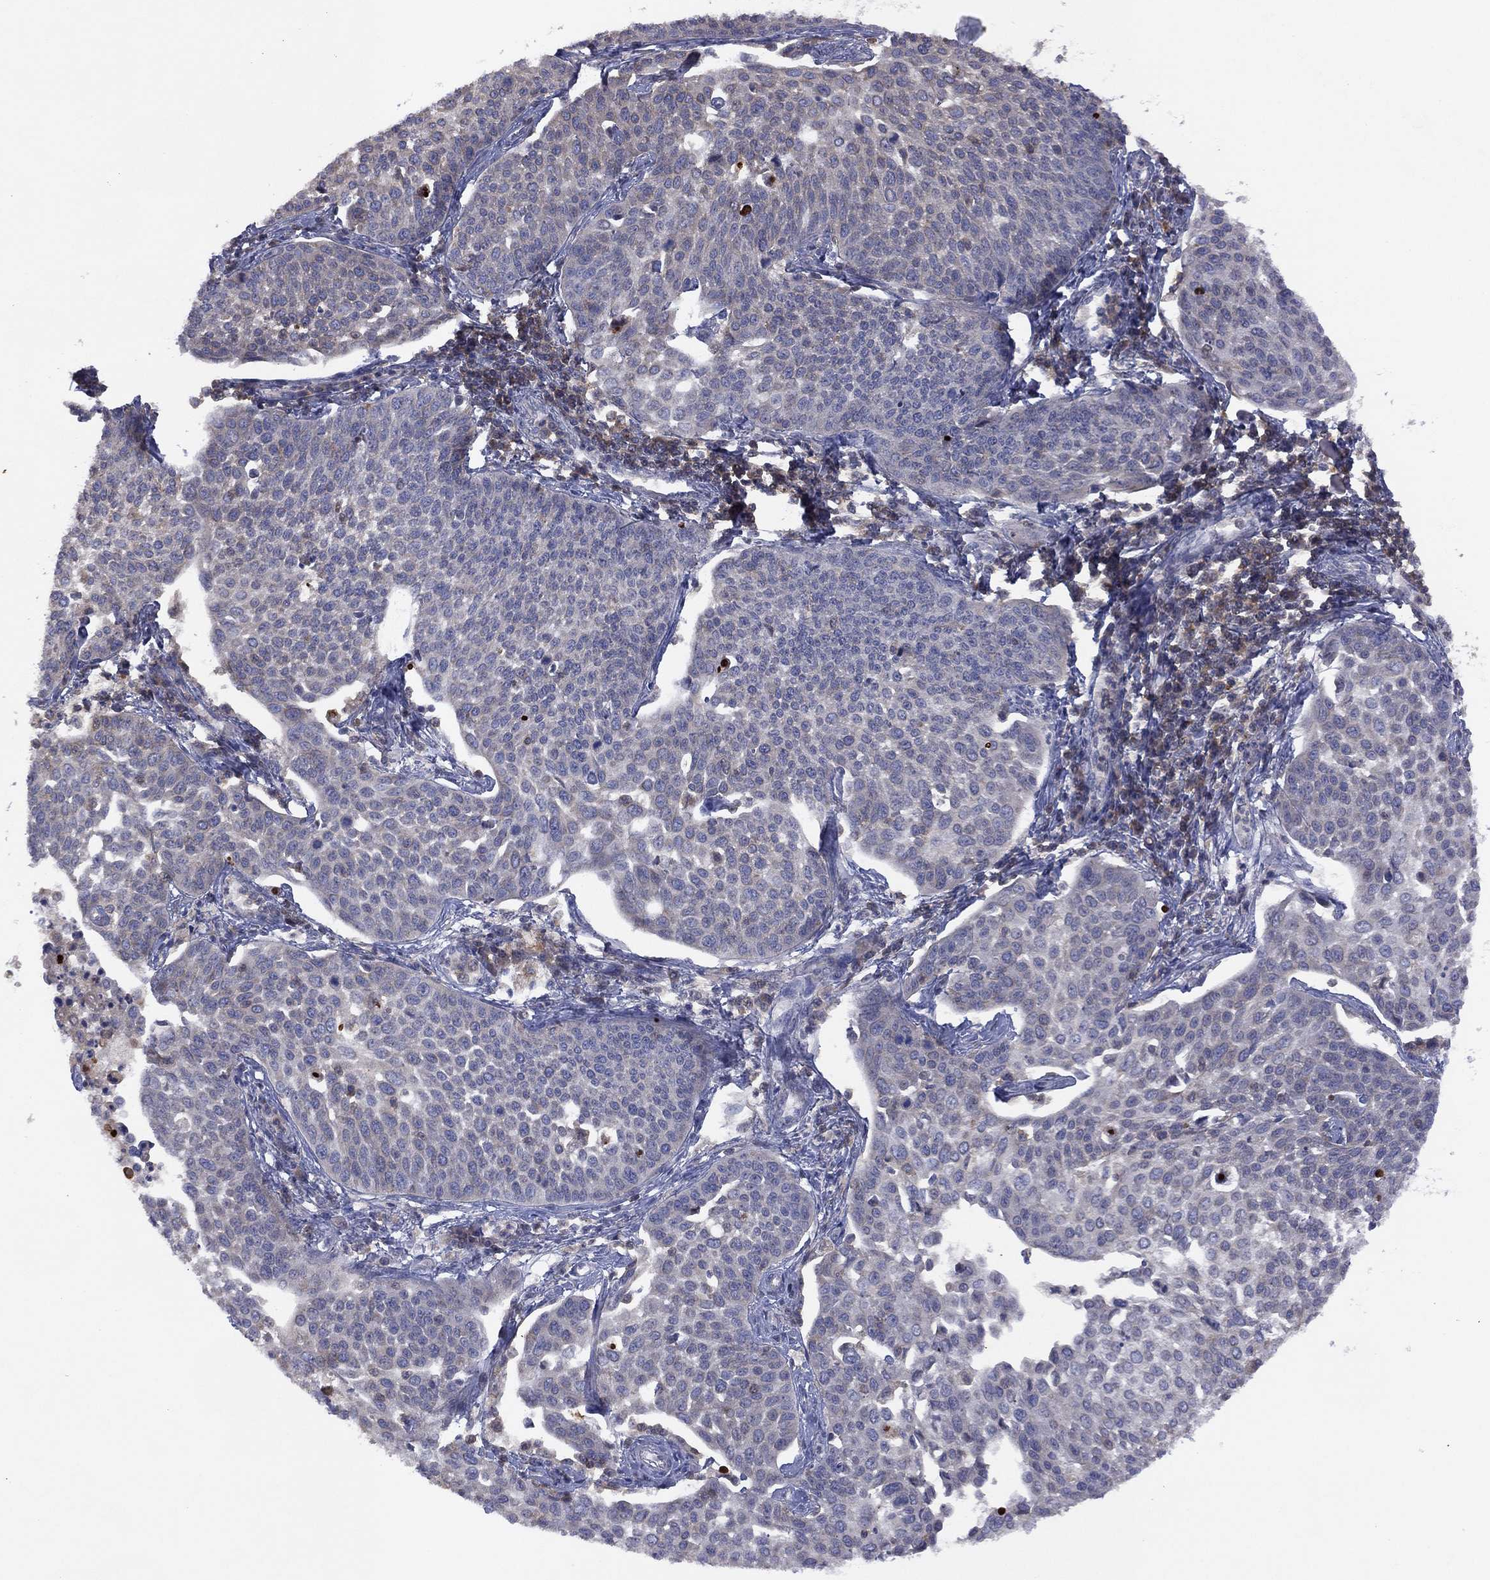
{"staining": {"intensity": "negative", "quantity": "none", "location": "none"}, "tissue": "cervical cancer", "cell_type": "Tumor cells", "image_type": "cancer", "snomed": [{"axis": "morphology", "description": "Squamous cell carcinoma, NOS"}, {"axis": "topography", "description": "Cervix"}], "caption": "An image of human cervical squamous cell carcinoma is negative for staining in tumor cells.", "gene": "DOCK8", "patient": {"sex": "female", "age": 34}}